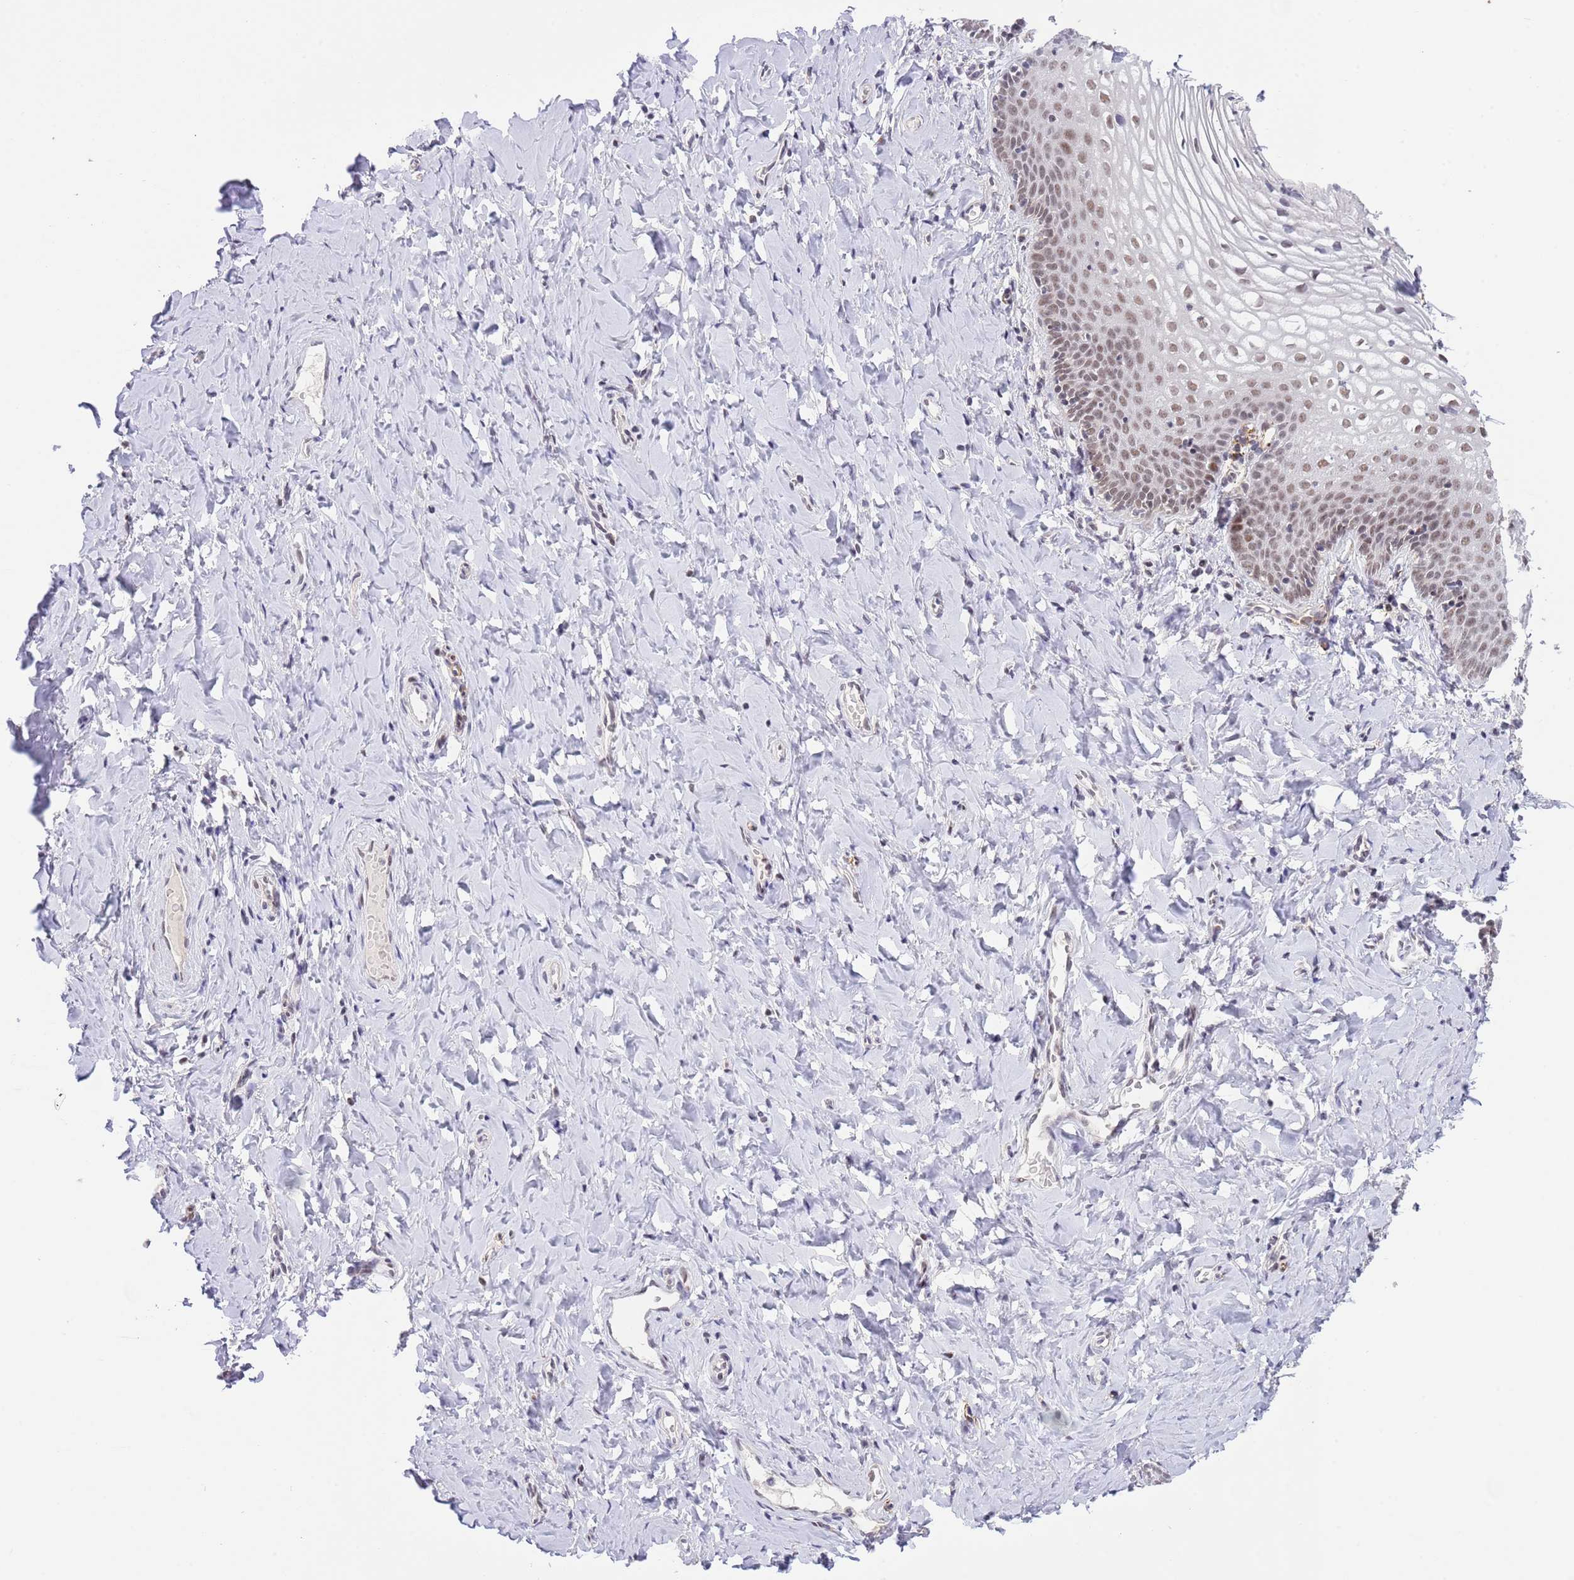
{"staining": {"intensity": "moderate", "quantity": ">75%", "location": "nuclear"}, "tissue": "vagina", "cell_type": "Squamous epithelial cells", "image_type": "normal", "snomed": [{"axis": "morphology", "description": "Normal tissue, NOS"}, {"axis": "topography", "description": "Vagina"}], "caption": "Normal vagina displays moderate nuclear staining in approximately >75% of squamous epithelial cells.", "gene": "RFX1", "patient": {"sex": "female", "age": 60}}